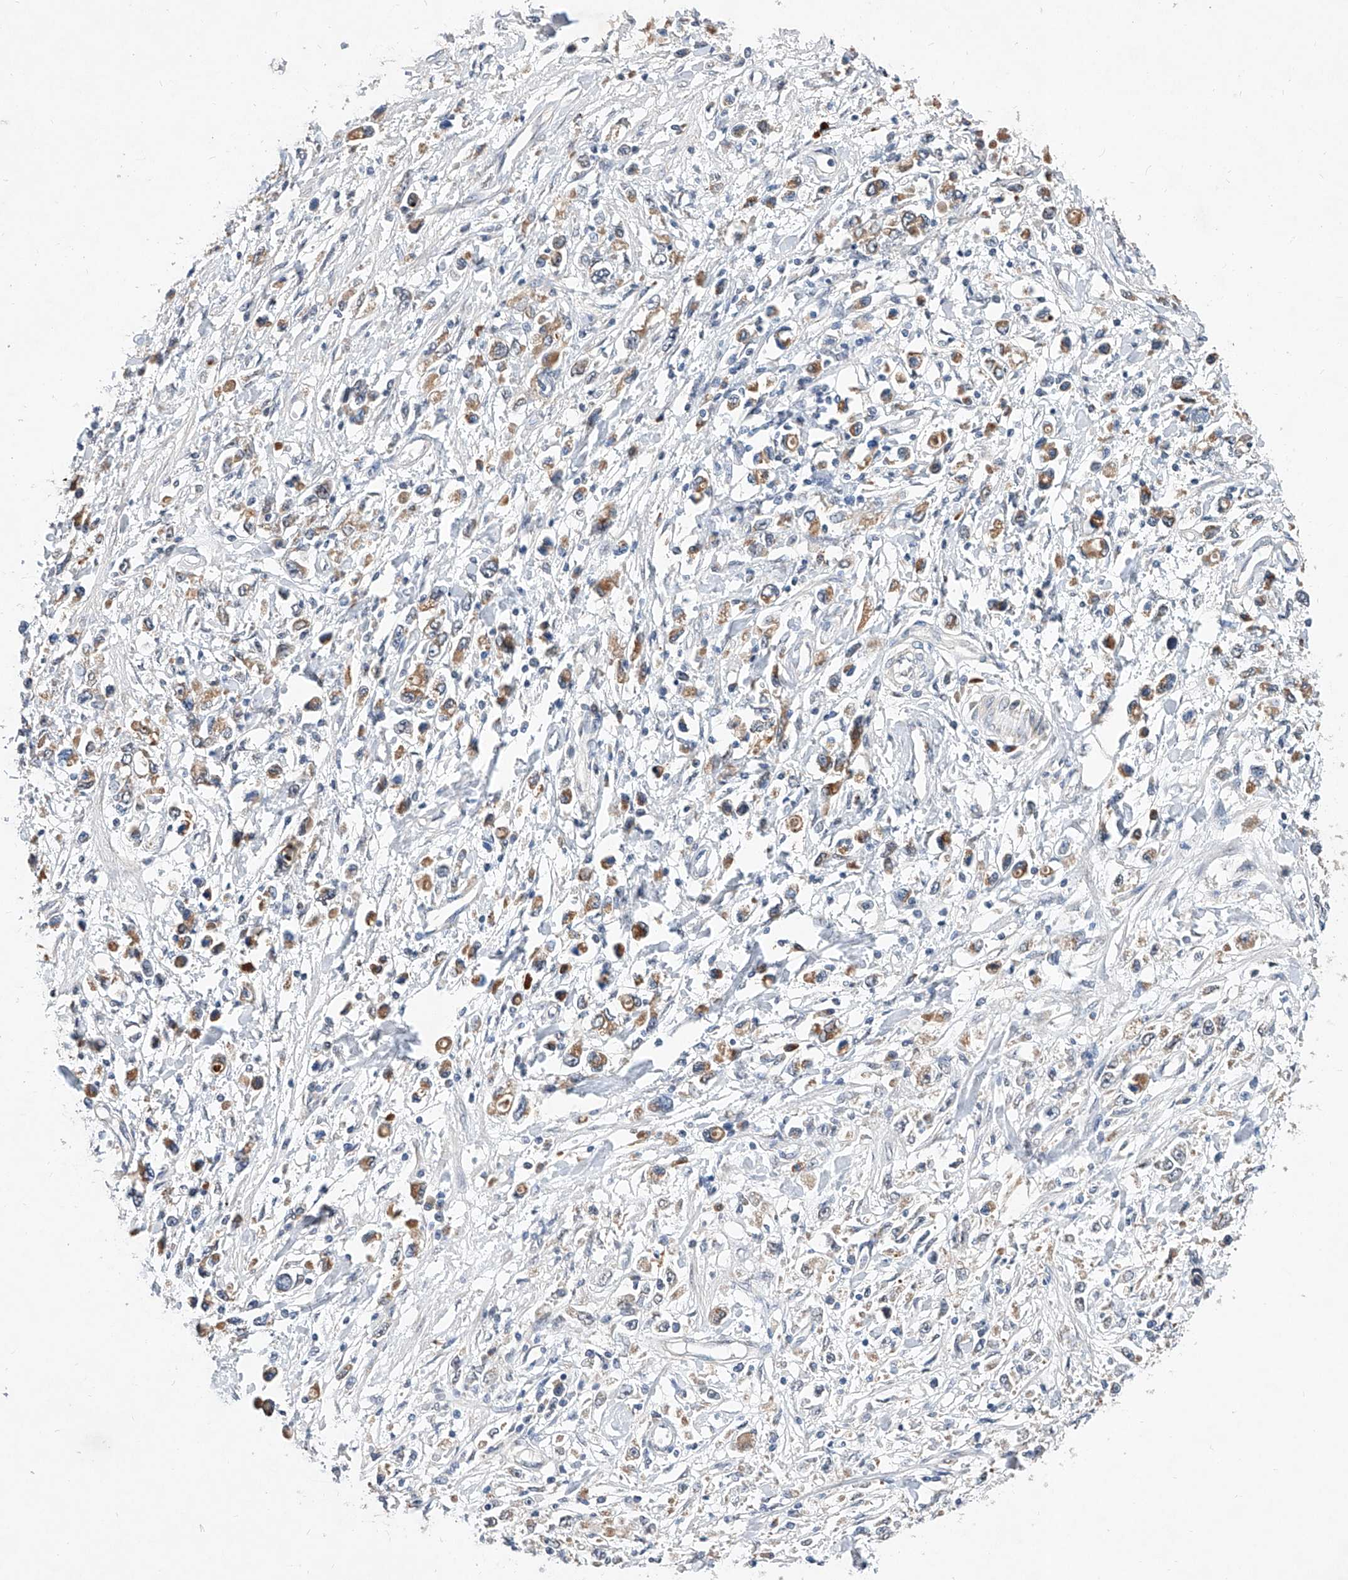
{"staining": {"intensity": "moderate", "quantity": ">75%", "location": "cytoplasmic/membranous"}, "tissue": "stomach cancer", "cell_type": "Tumor cells", "image_type": "cancer", "snomed": [{"axis": "morphology", "description": "Adenocarcinoma, NOS"}, {"axis": "topography", "description": "Stomach"}], "caption": "Immunohistochemistry of human stomach cancer (adenocarcinoma) exhibits medium levels of moderate cytoplasmic/membranous expression in about >75% of tumor cells.", "gene": "MFSD4B", "patient": {"sex": "female", "age": 59}}